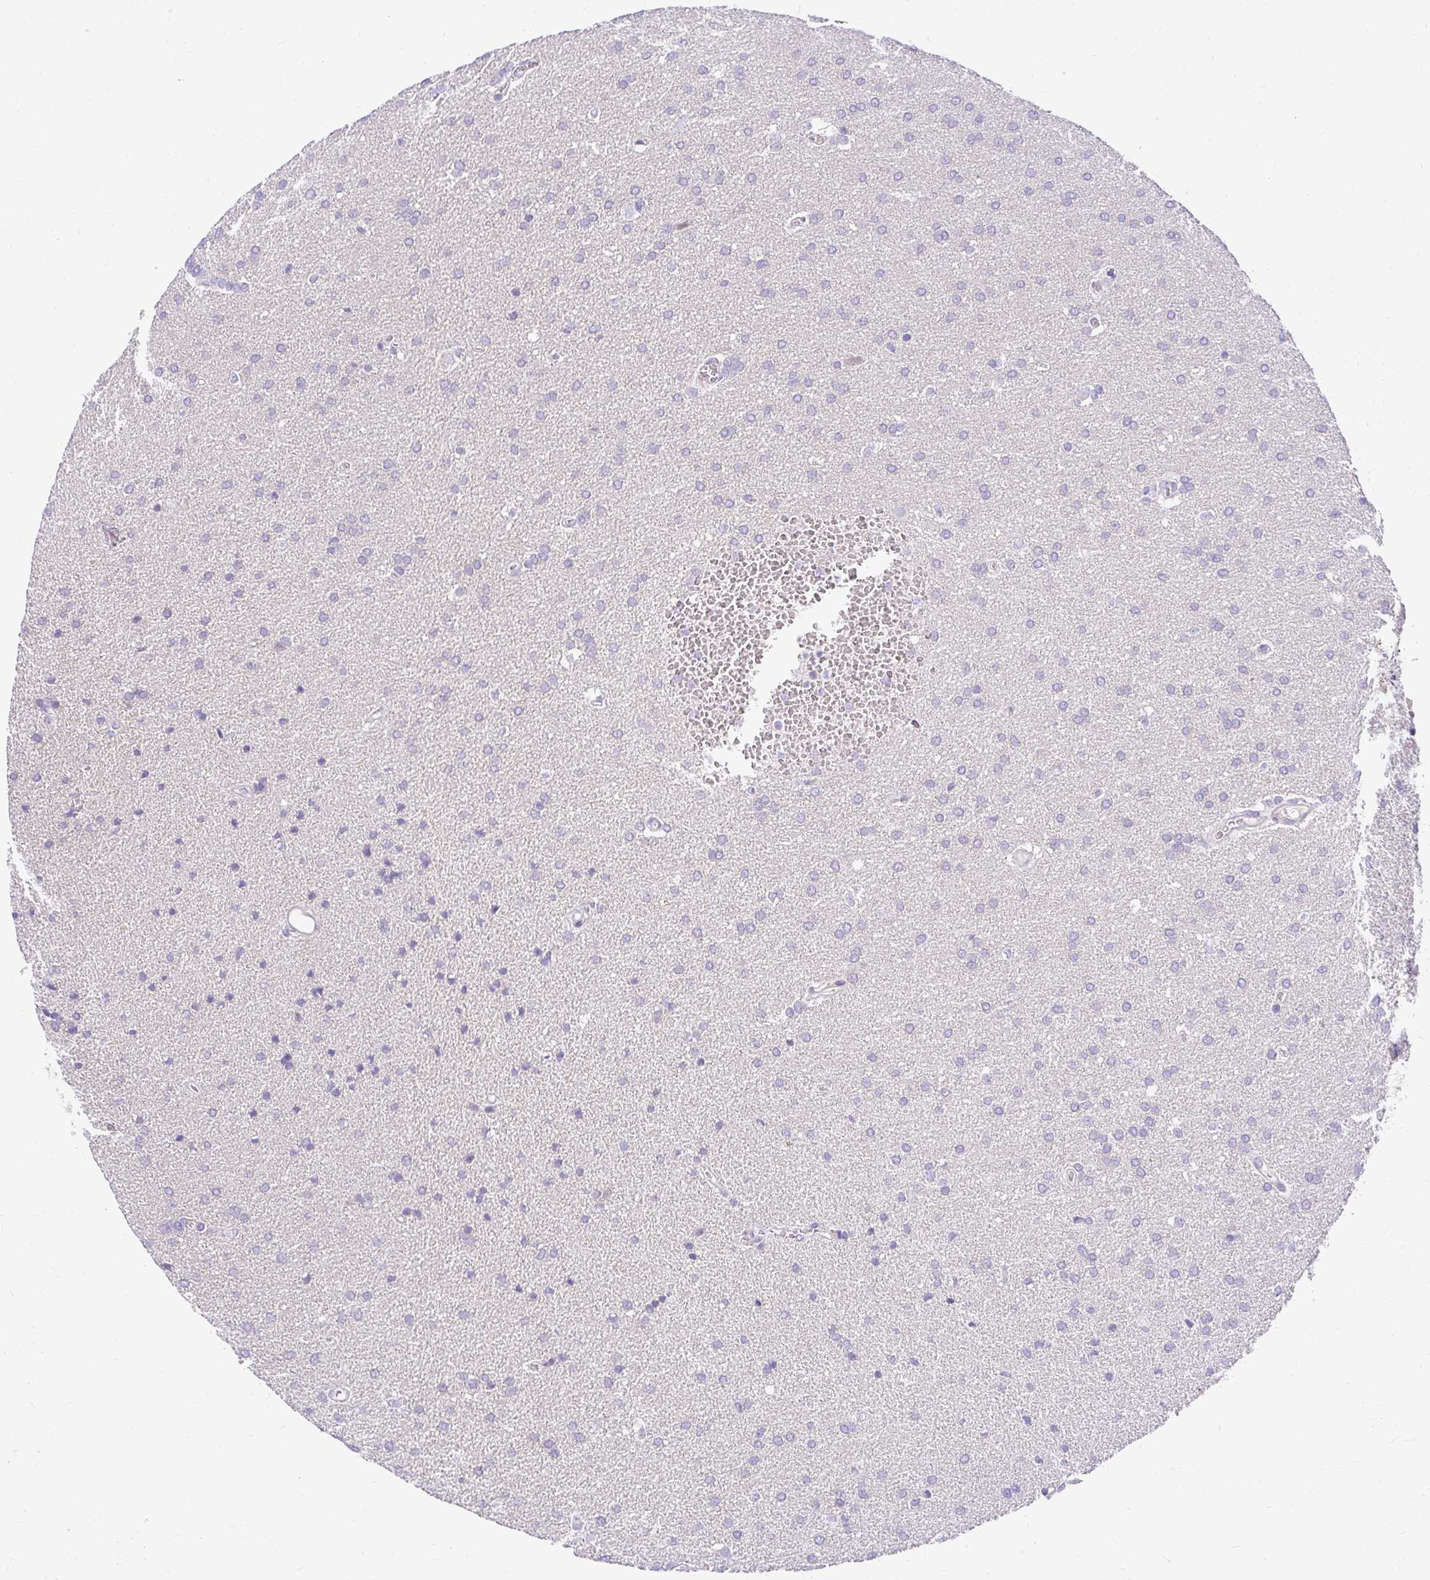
{"staining": {"intensity": "negative", "quantity": "none", "location": "none"}, "tissue": "glioma", "cell_type": "Tumor cells", "image_type": "cancer", "snomed": [{"axis": "morphology", "description": "Glioma, malignant, Low grade"}, {"axis": "topography", "description": "Brain"}], "caption": "DAB (3,3'-diaminobenzidine) immunohistochemical staining of human glioma exhibits no significant staining in tumor cells.", "gene": "PKN3", "patient": {"sex": "female", "age": 34}}